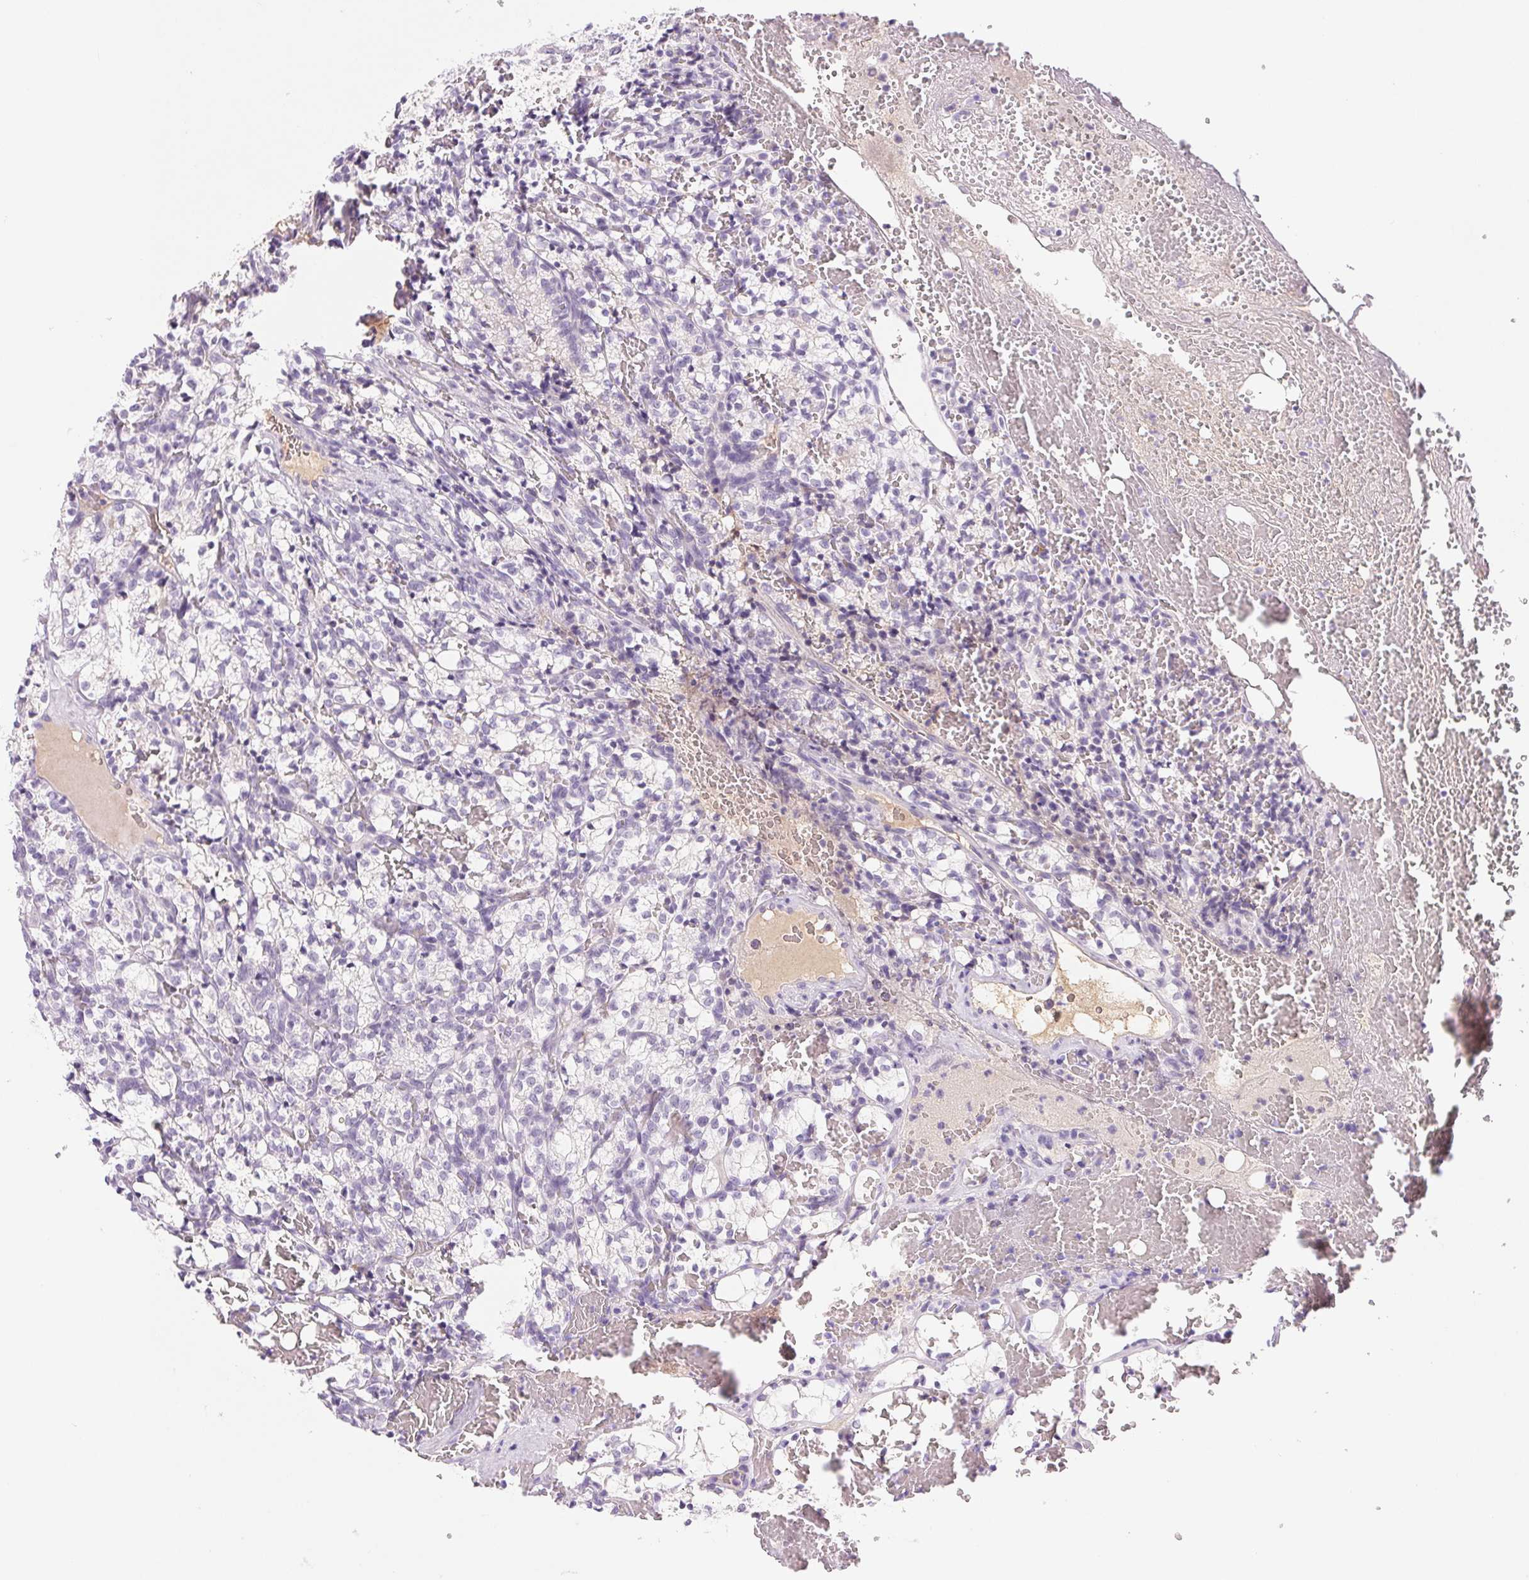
{"staining": {"intensity": "negative", "quantity": "none", "location": "none"}, "tissue": "renal cancer", "cell_type": "Tumor cells", "image_type": "cancer", "snomed": [{"axis": "morphology", "description": "Adenocarcinoma, NOS"}, {"axis": "topography", "description": "Kidney"}], "caption": "DAB immunohistochemical staining of renal adenocarcinoma exhibits no significant positivity in tumor cells.", "gene": "IFIT1B", "patient": {"sex": "female", "age": 69}}